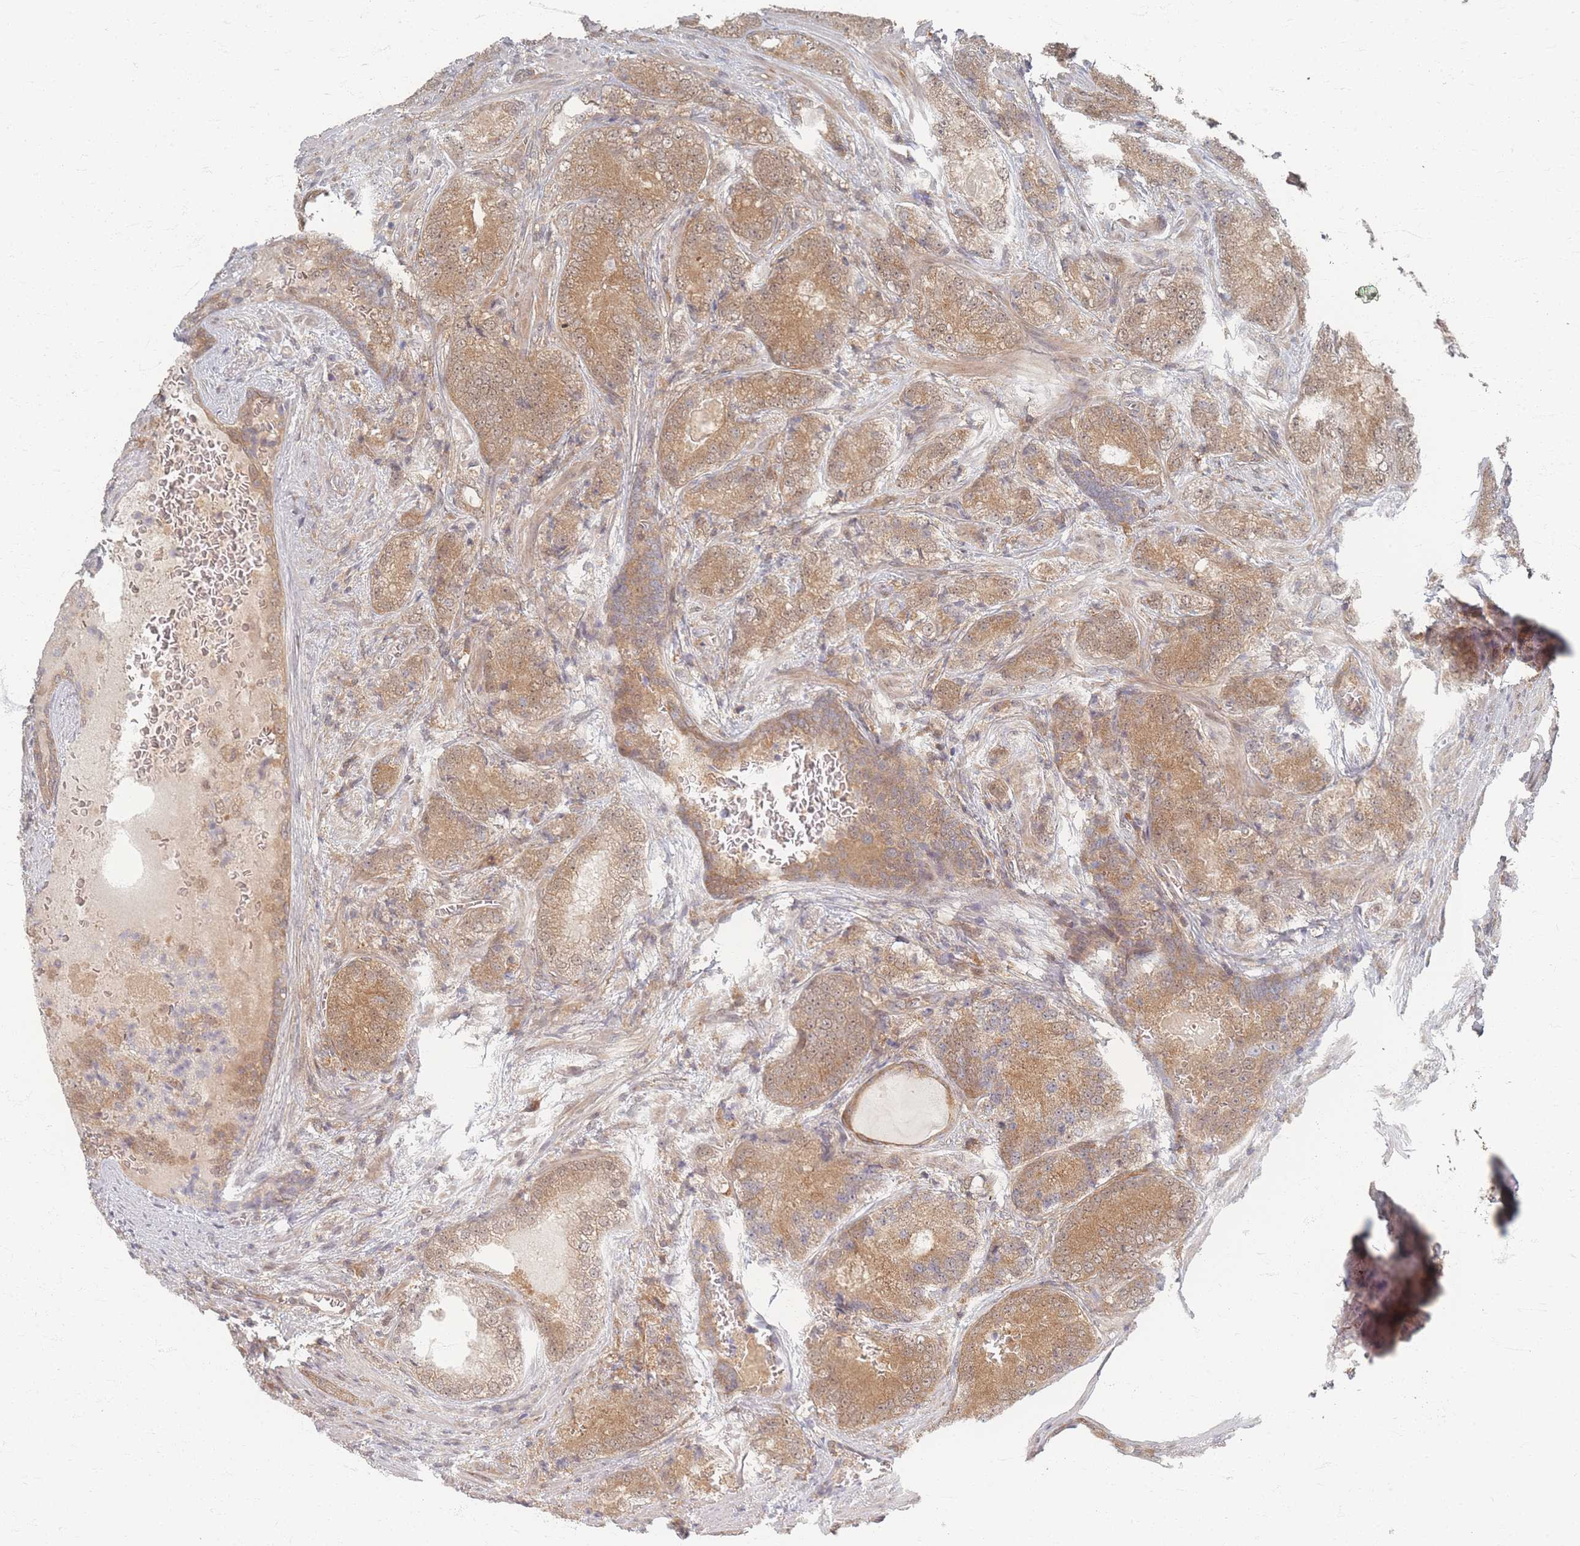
{"staining": {"intensity": "moderate", "quantity": ">75%", "location": "cytoplasmic/membranous,nuclear"}, "tissue": "prostate cancer", "cell_type": "Tumor cells", "image_type": "cancer", "snomed": [{"axis": "morphology", "description": "Adenocarcinoma, High grade"}, {"axis": "topography", "description": "Prostate"}], "caption": "Immunohistochemistry photomicrograph of prostate cancer (high-grade adenocarcinoma) stained for a protein (brown), which exhibits medium levels of moderate cytoplasmic/membranous and nuclear positivity in about >75% of tumor cells.", "gene": "PSMD9", "patient": {"sex": "male", "age": 63}}